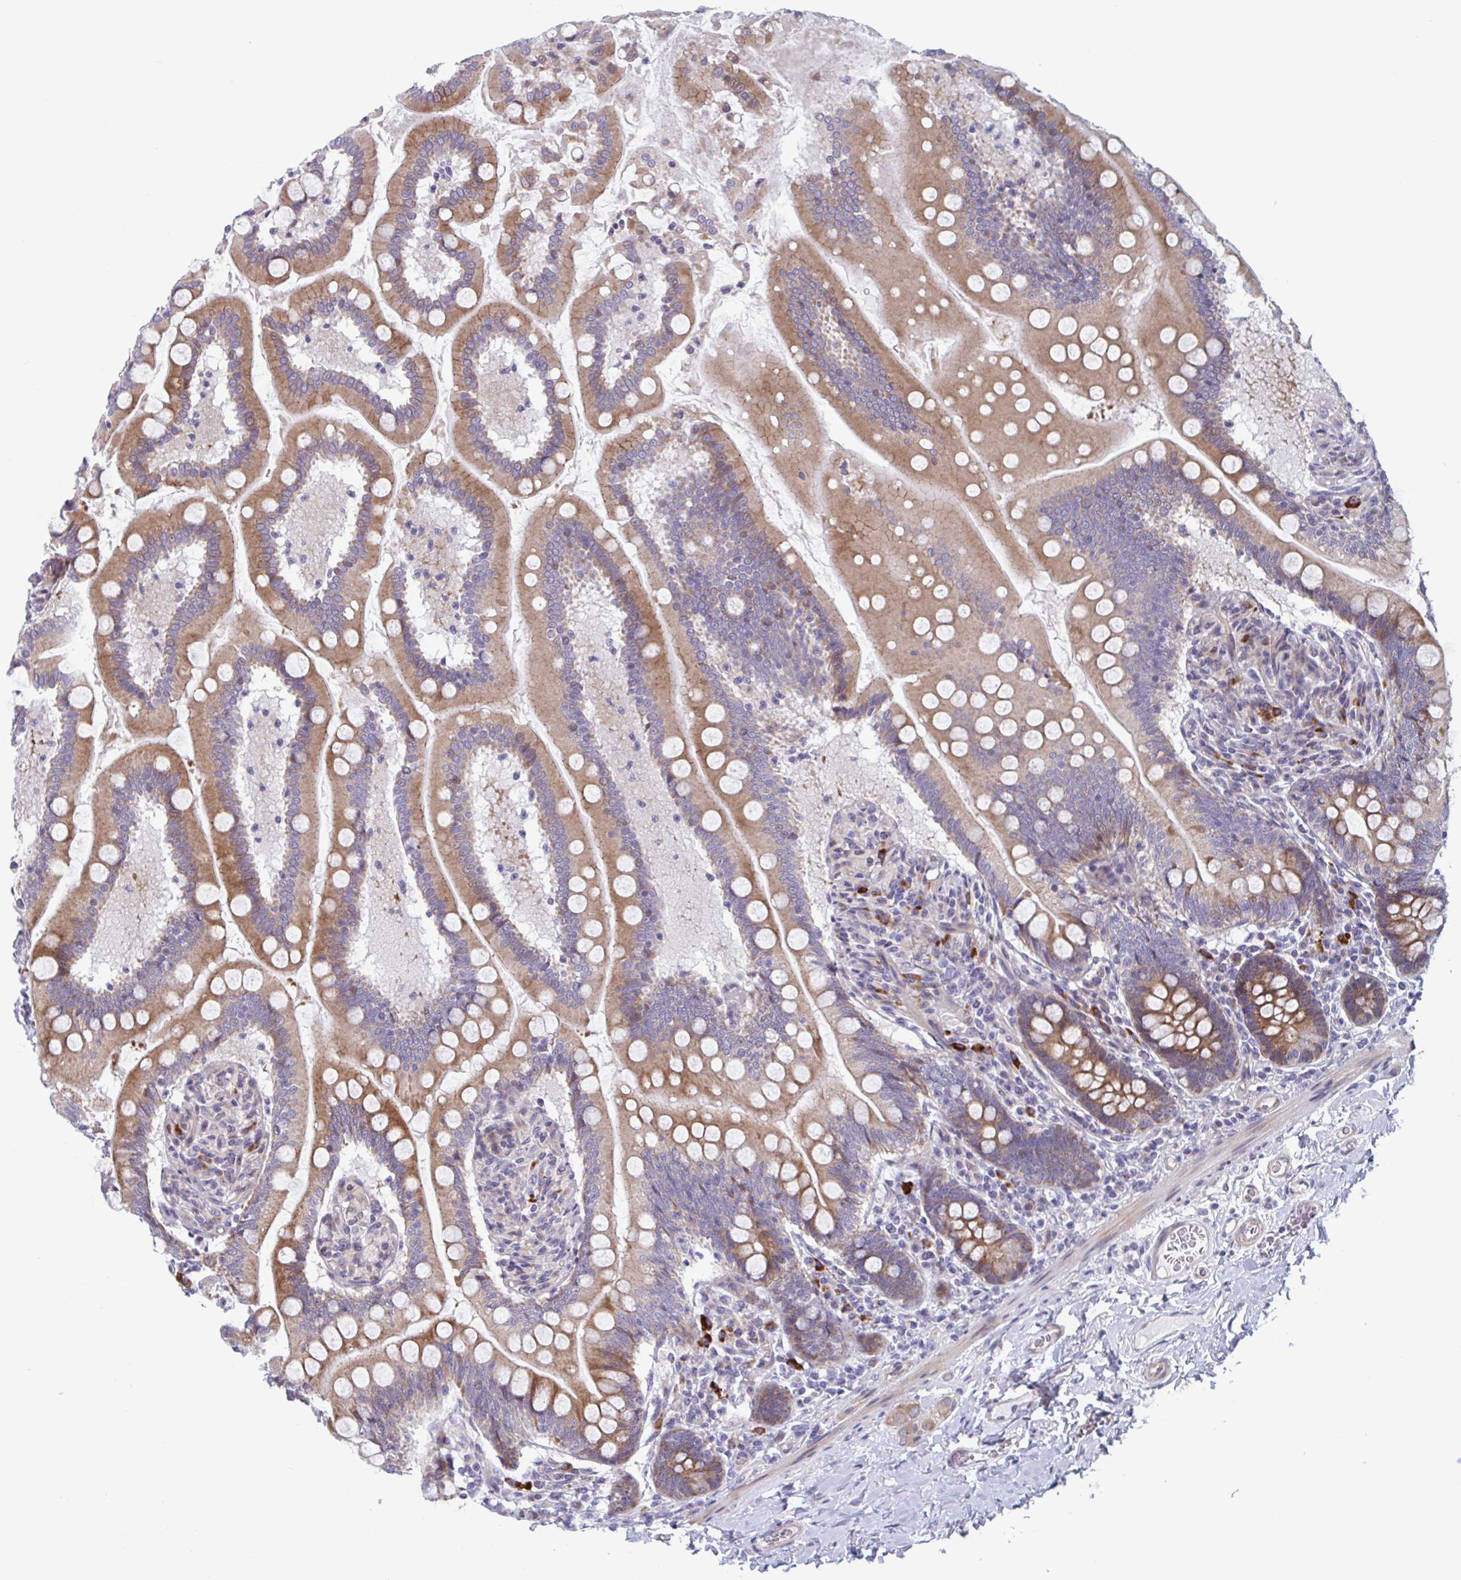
{"staining": {"intensity": "strong", "quantity": ">75%", "location": "cytoplasmic/membranous"}, "tissue": "small intestine", "cell_type": "Glandular cells", "image_type": "normal", "snomed": [{"axis": "morphology", "description": "Normal tissue, NOS"}, {"axis": "topography", "description": "Small intestine"}], "caption": "Protein expression analysis of normal human small intestine reveals strong cytoplasmic/membranous expression in about >75% of glandular cells. (Brightfield microscopy of DAB IHC at high magnification).", "gene": "DUXA", "patient": {"sex": "female", "age": 64}}